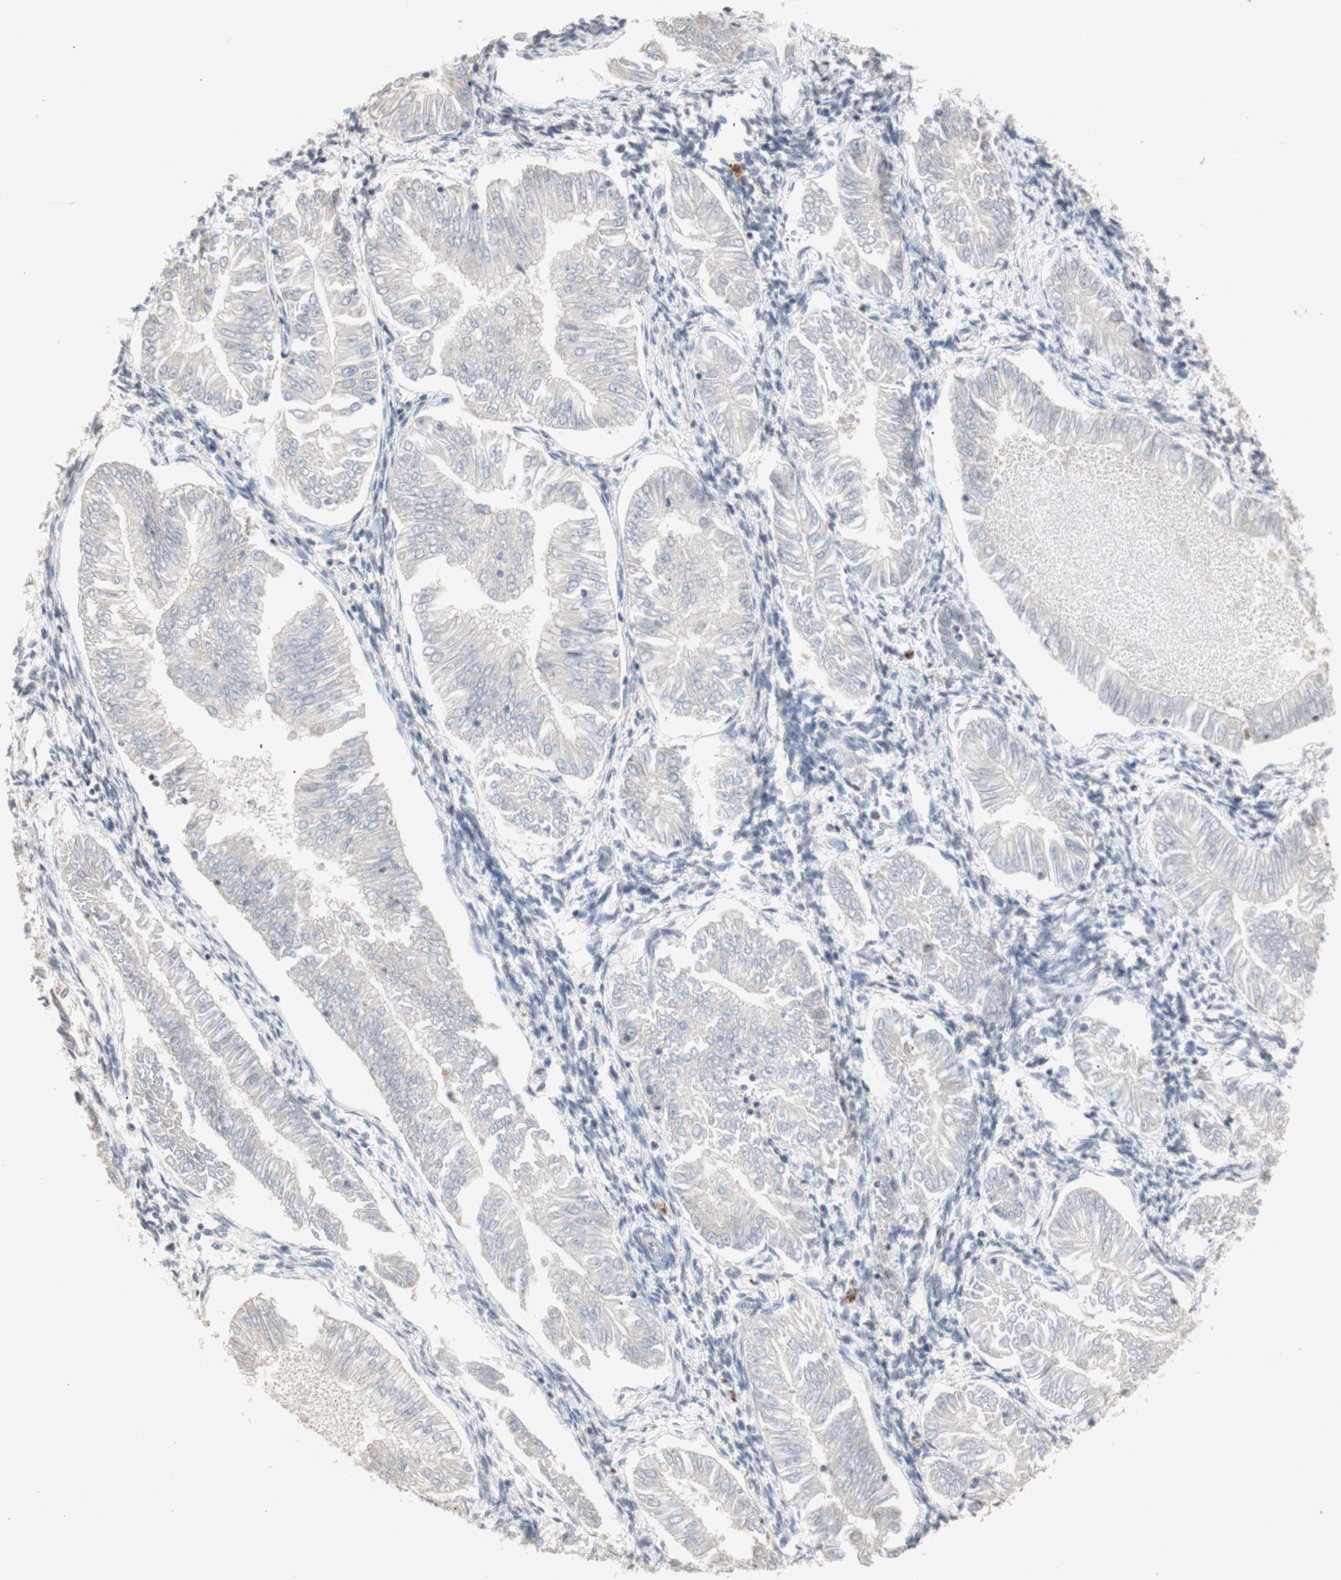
{"staining": {"intensity": "negative", "quantity": "none", "location": "none"}, "tissue": "endometrial cancer", "cell_type": "Tumor cells", "image_type": "cancer", "snomed": [{"axis": "morphology", "description": "Adenocarcinoma, NOS"}, {"axis": "topography", "description": "Endometrium"}], "caption": "IHC of endometrial adenocarcinoma reveals no positivity in tumor cells.", "gene": "FOSB", "patient": {"sex": "female", "age": 53}}